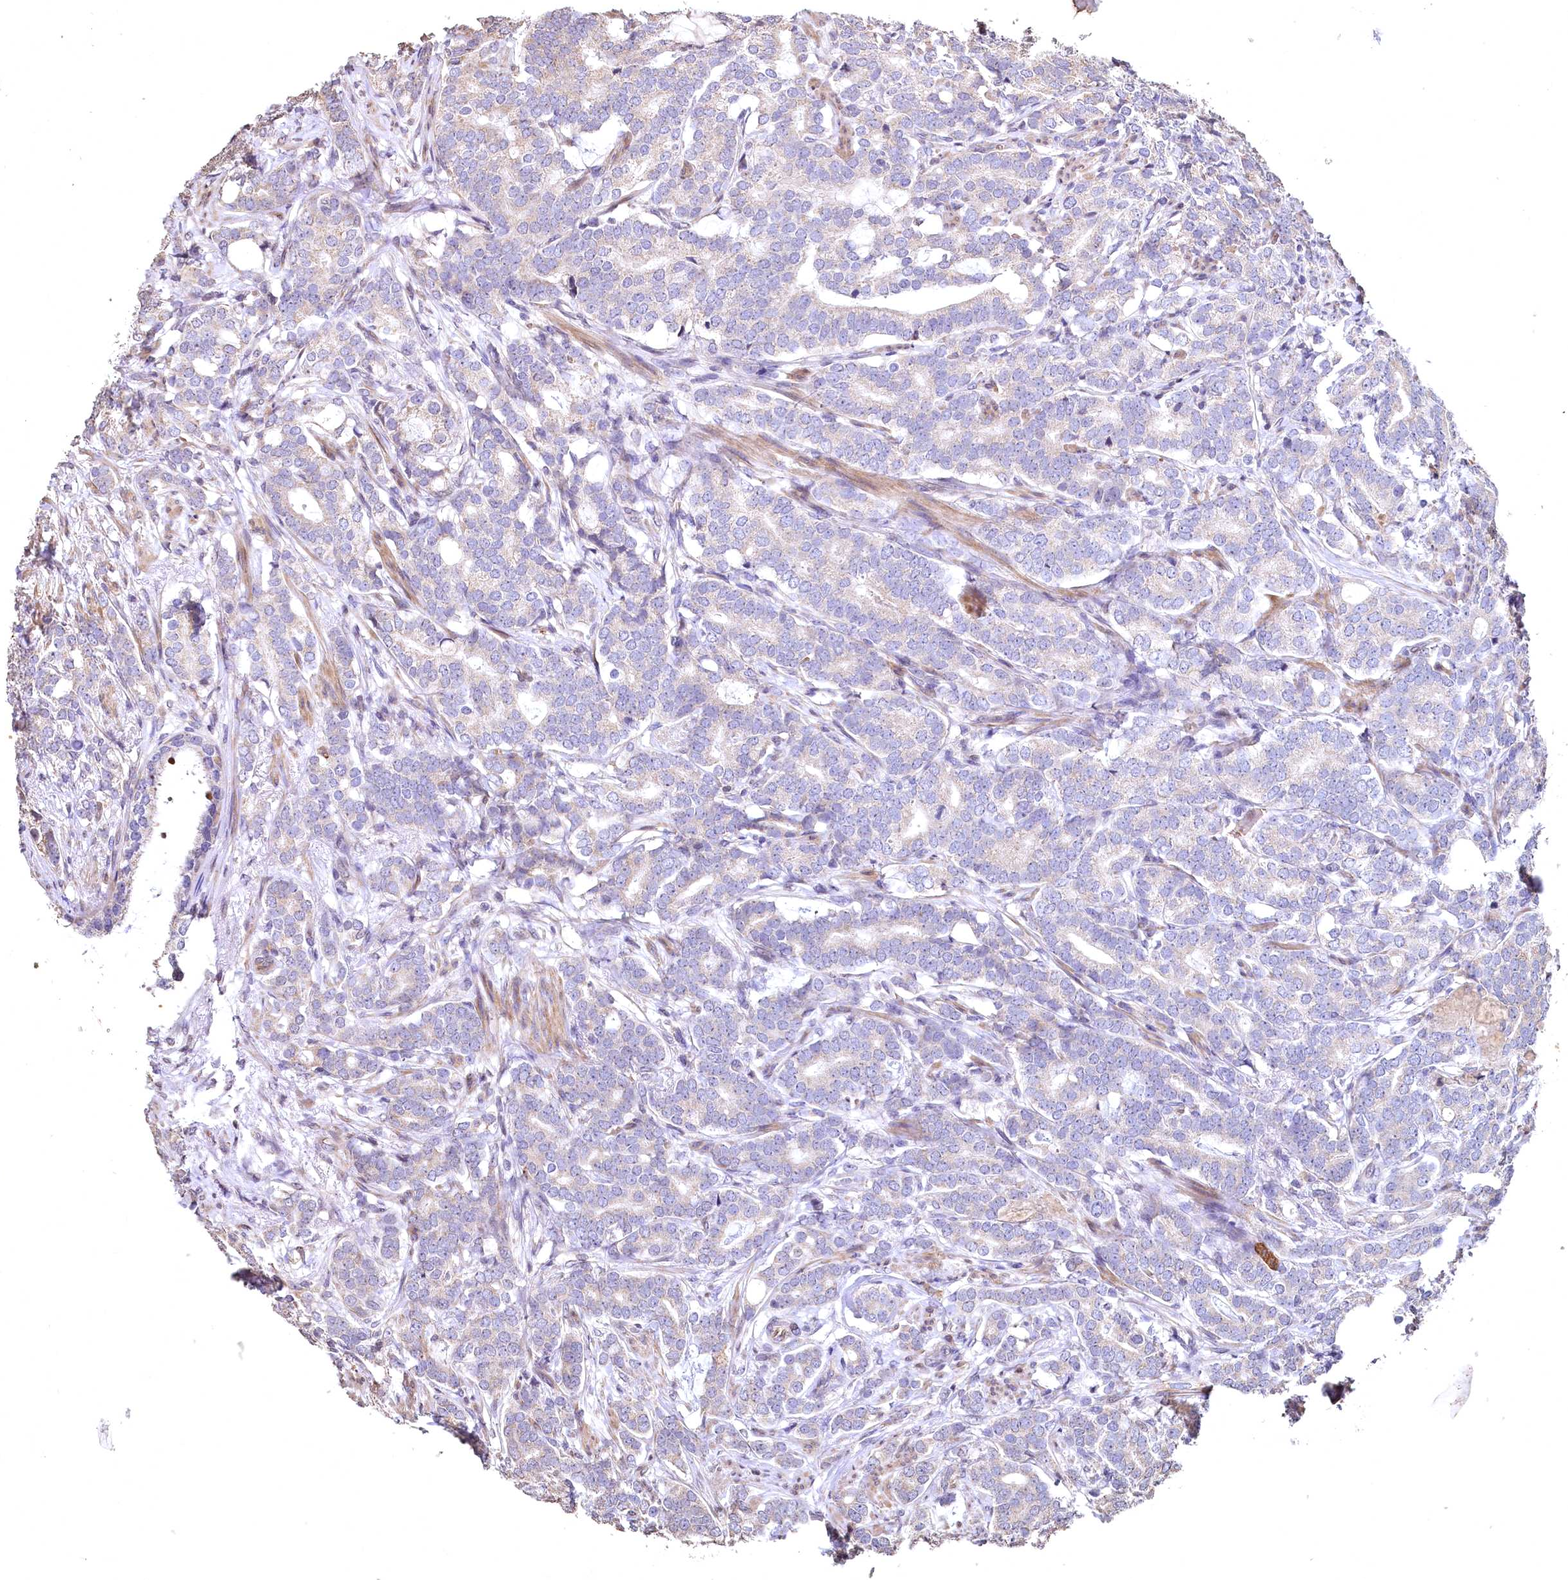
{"staining": {"intensity": "negative", "quantity": "none", "location": "none"}, "tissue": "prostate cancer", "cell_type": "Tumor cells", "image_type": "cancer", "snomed": [{"axis": "morphology", "description": "Adenocarcinoma, Low grade"}, {"axis": "topography", "description": "Prostate"}], "caption": "High power microscopy photomicrograph of an immunohistochemistry histopathology image of low-grade adenocarcinoma (prostate), revealing no significant expression in tumor cells.", "gene": "SPTA1", "patient": {"sex": "male", "age": 71}}